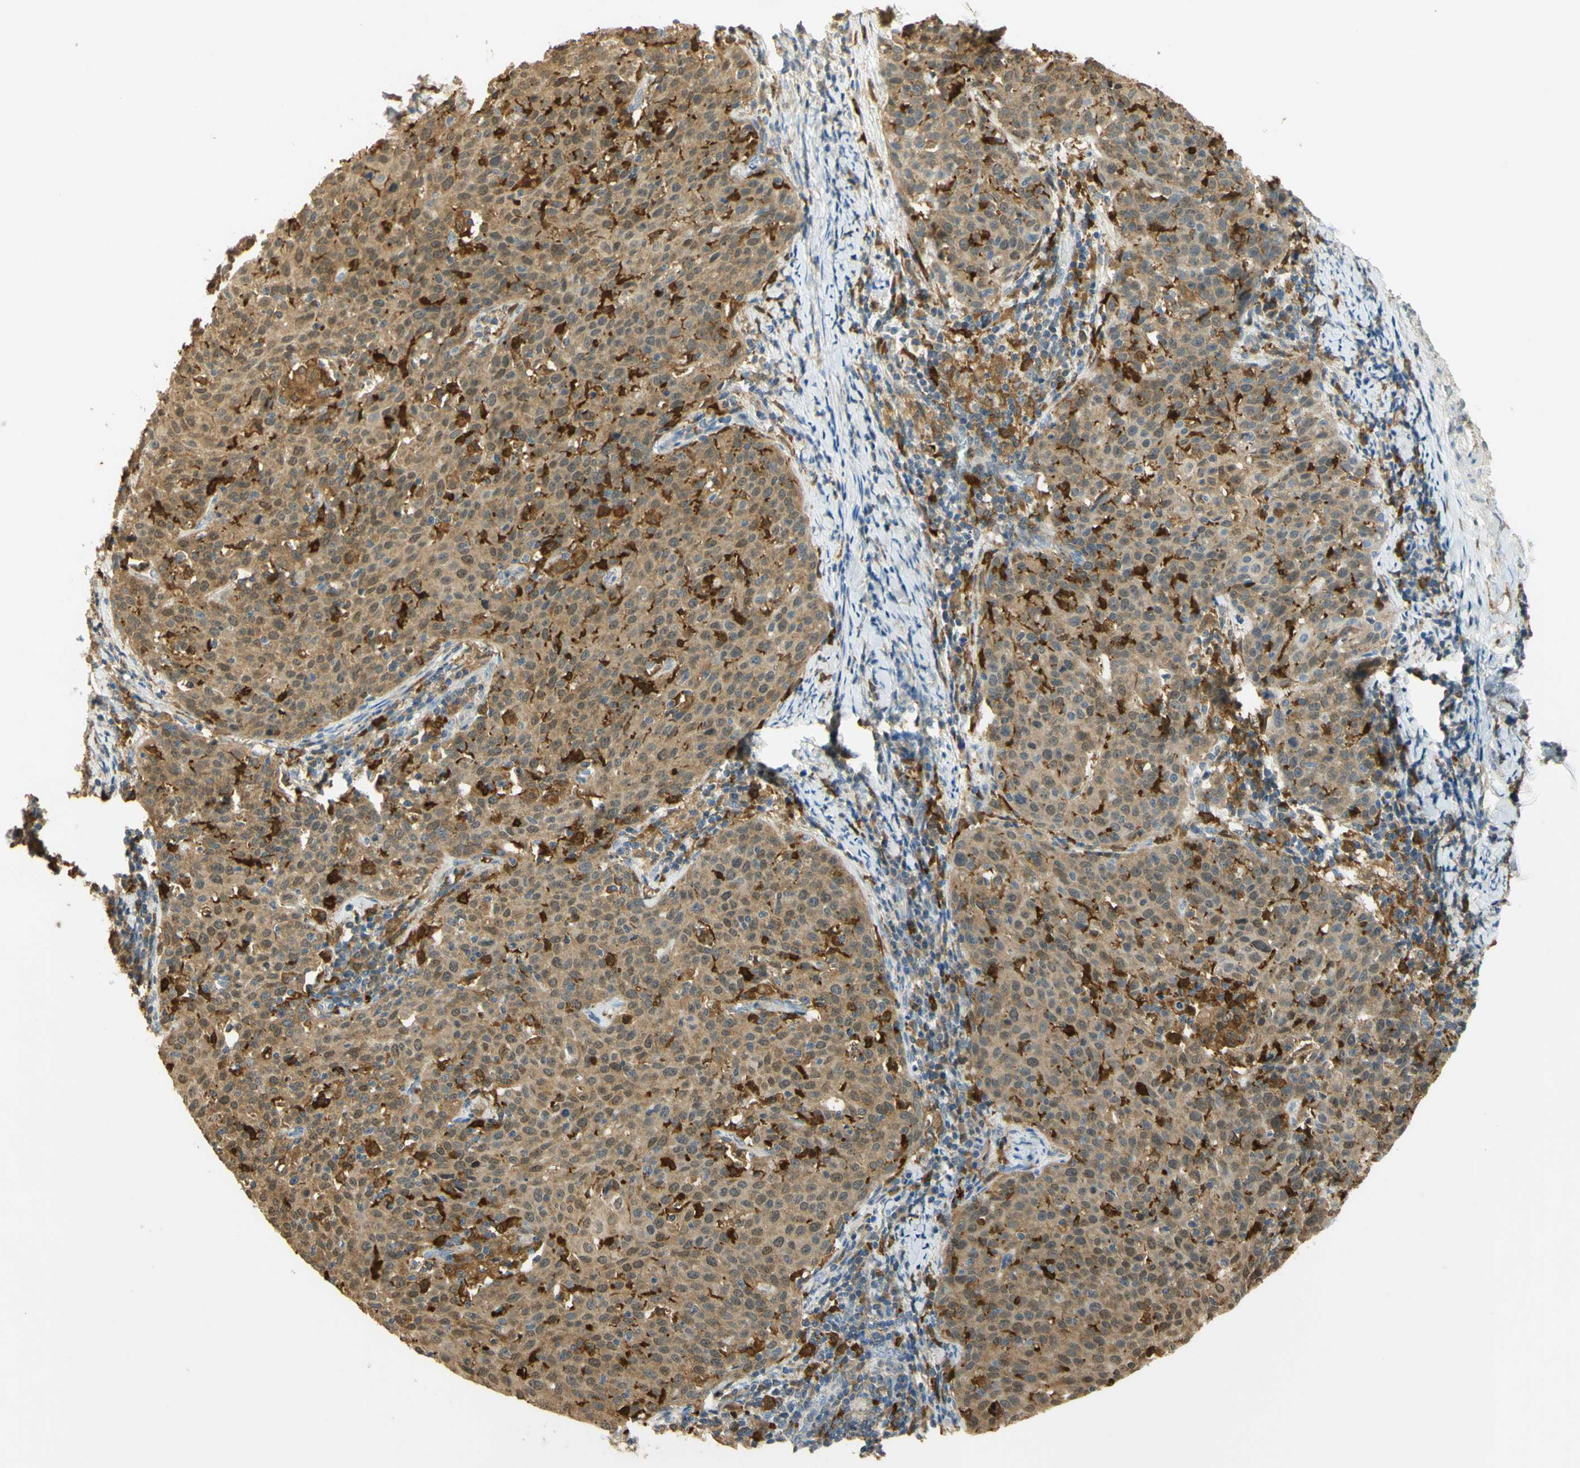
{"staining": {"intensity": "moderate", "quantity": ">75%", "location": "cytoplasmic/membranous"}, "tissue": "cervical cancer", "cell_type": "Tumor cells", "image_type": "cancer", "snomed": [{"axis": "morphology", "description": "Squamous cell carcinoma, NOS"}, {"axis": "topography", "description": "Cervix"}], "caption": "Moderate cytoplasmic/membranous expression is appreciated in about >75% of tumor cells in squamous cell carcinoma (cervical). The staining was performed using DAB to visualize the protein expression in brown, while the nuclei were stained in blue with hematoxylin (Magnification: 20x).", "gene": "PAK1", "patient": {"sex": "female", "age": 38}}